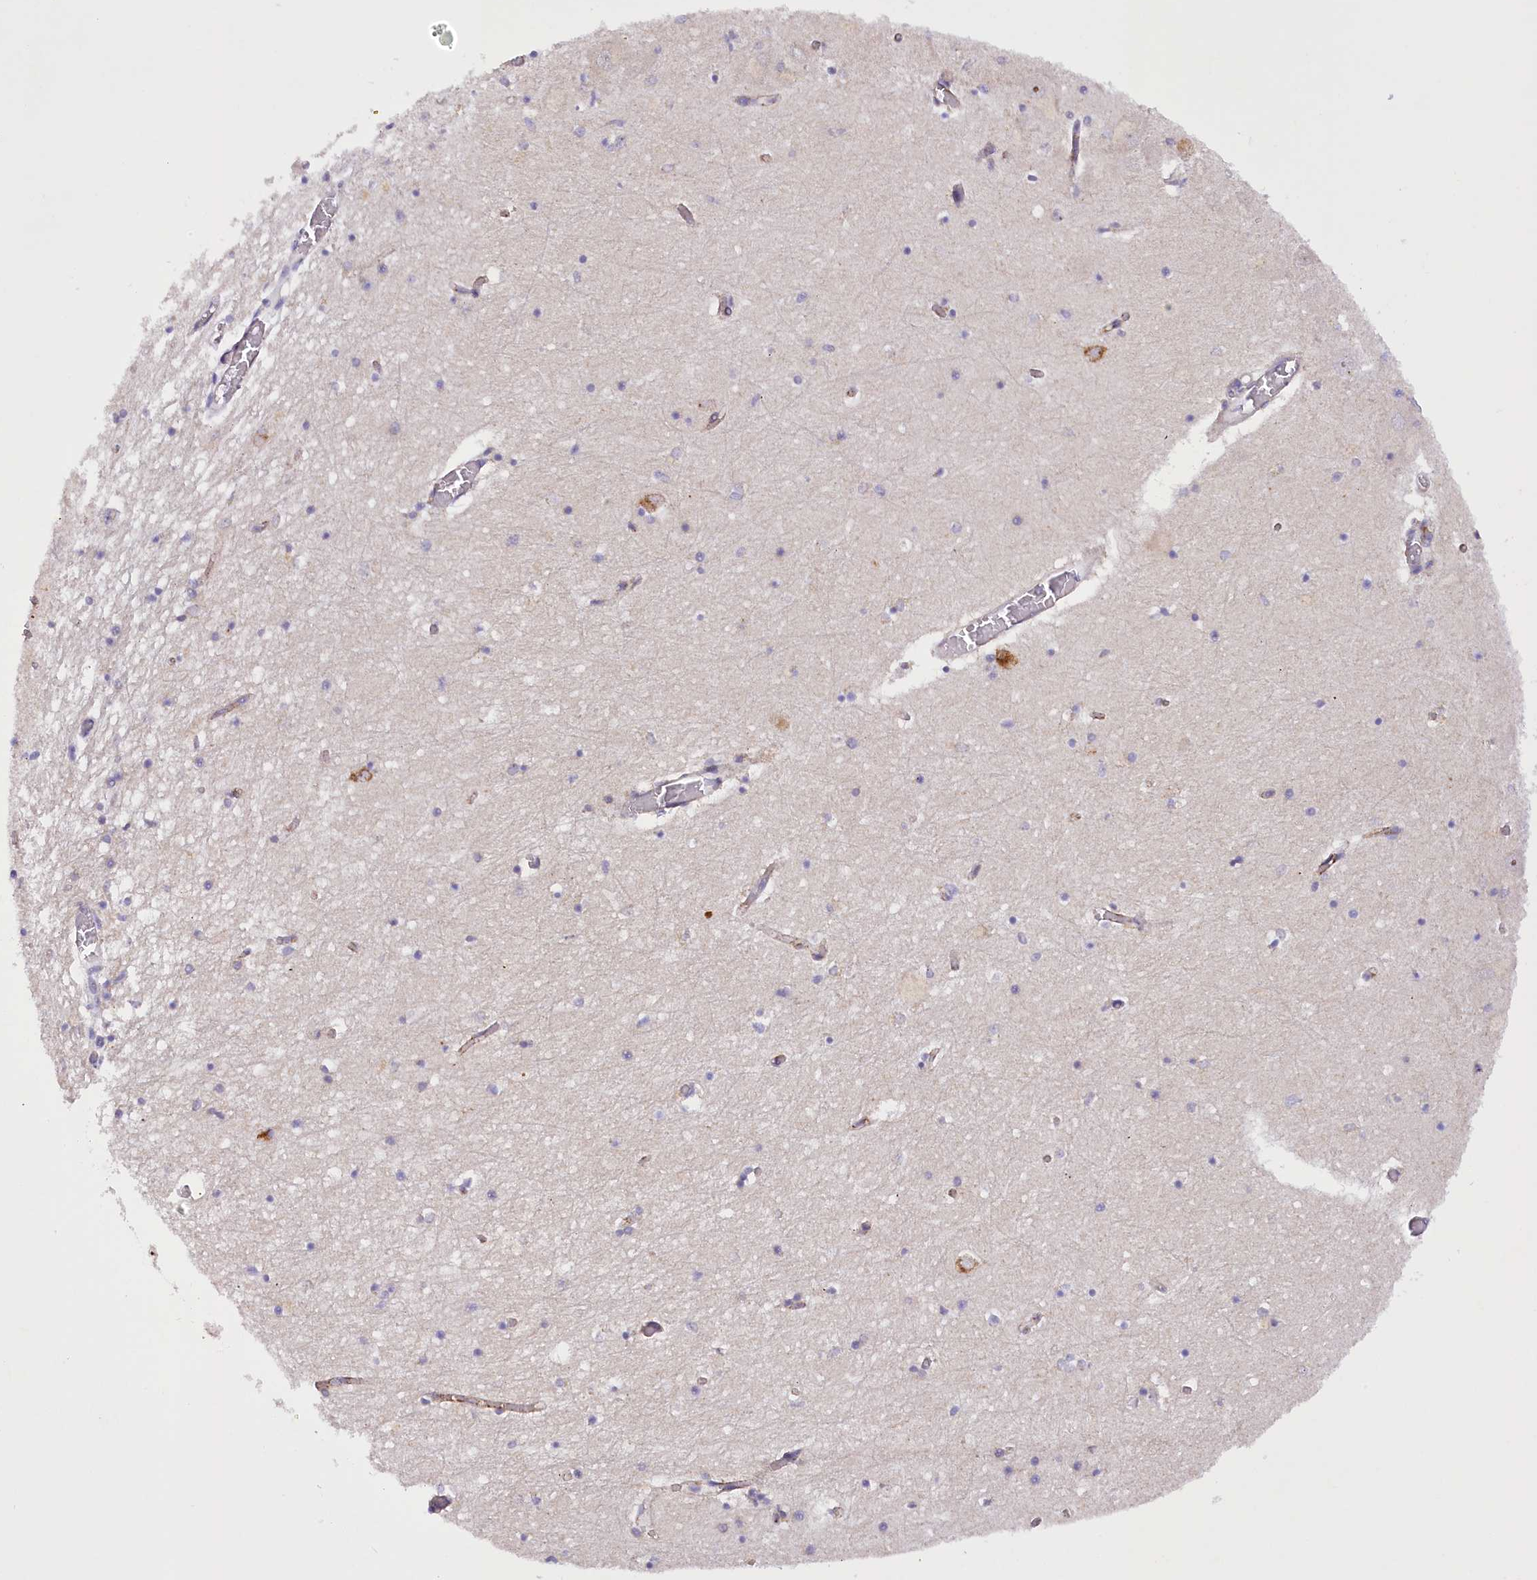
{"staining": {"intensity": "negative", "quantity": "none", "location": "none"}, "tissue": "hippocampus", "cell_type": "Glial cells", "image_type": "normal", "snomed": [{"axis": "morphology", "description": "Normal tissue, NOS"}, {"axis": "topography", "description": "Hippocampus"}], "caption": "Human hippocampus stained for a protein using IHC demonstrates no positivity in glial cells.", "gene": "DCUN1D1", "patient": {"sex": "male", "age": 70}}